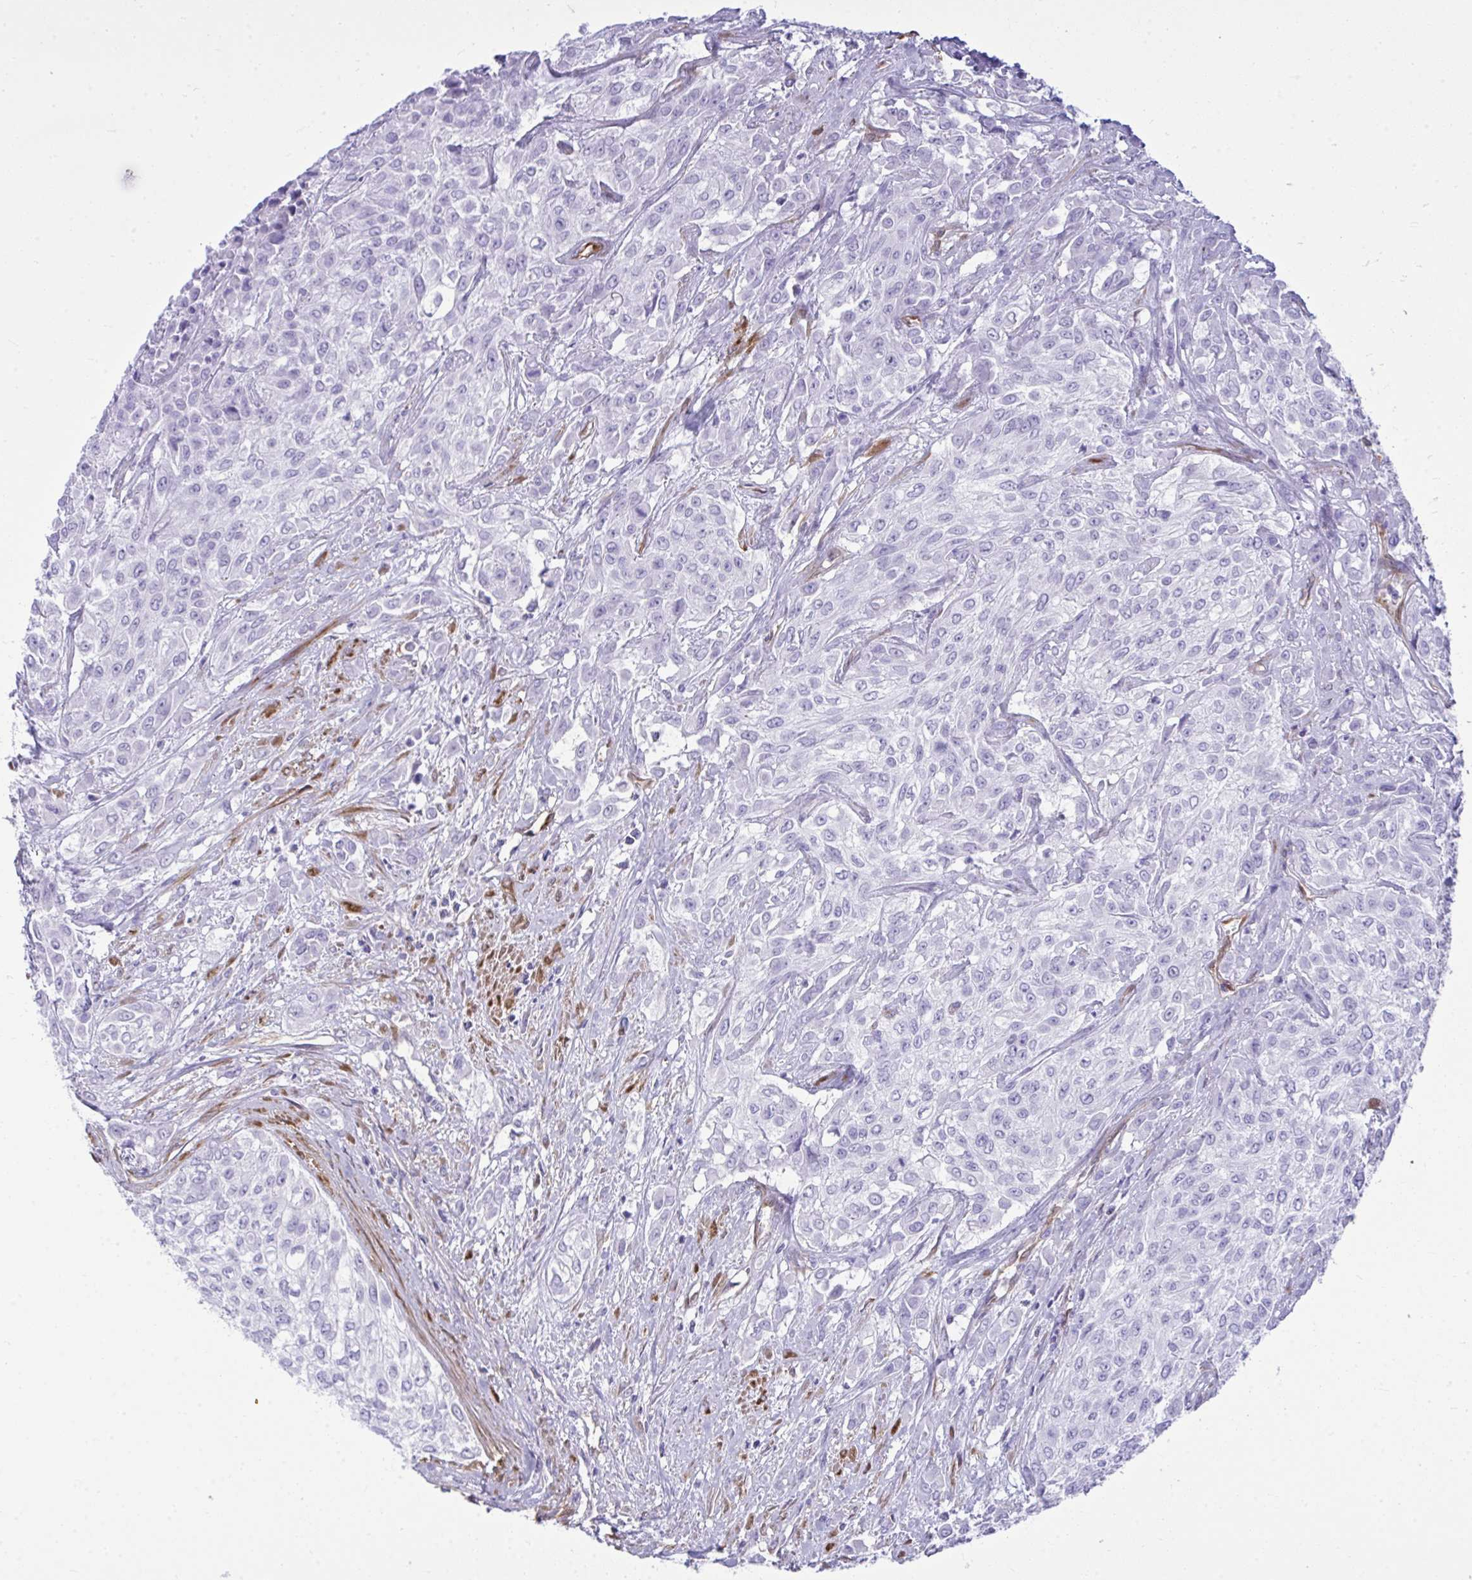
{"staining": {"intensity": "negative", "quantity": "none", "location": "none"}, "tissue": "urothelial cancer", "cell_type": "Tumor cells", "image_type": "cancer", "snomed": [{"axis": "morphology", "description": "Urothelial carcinoma, High grade"}, {"axis": "topography", "description": "Urinary bladder"}], "caption": "Human urothelial cancer stained for a protein using immunohistochemistry demonstrates no positivity in tumor cells.", "gene": "LIMS2", "patient": {"sex": "male", "age": 57}}